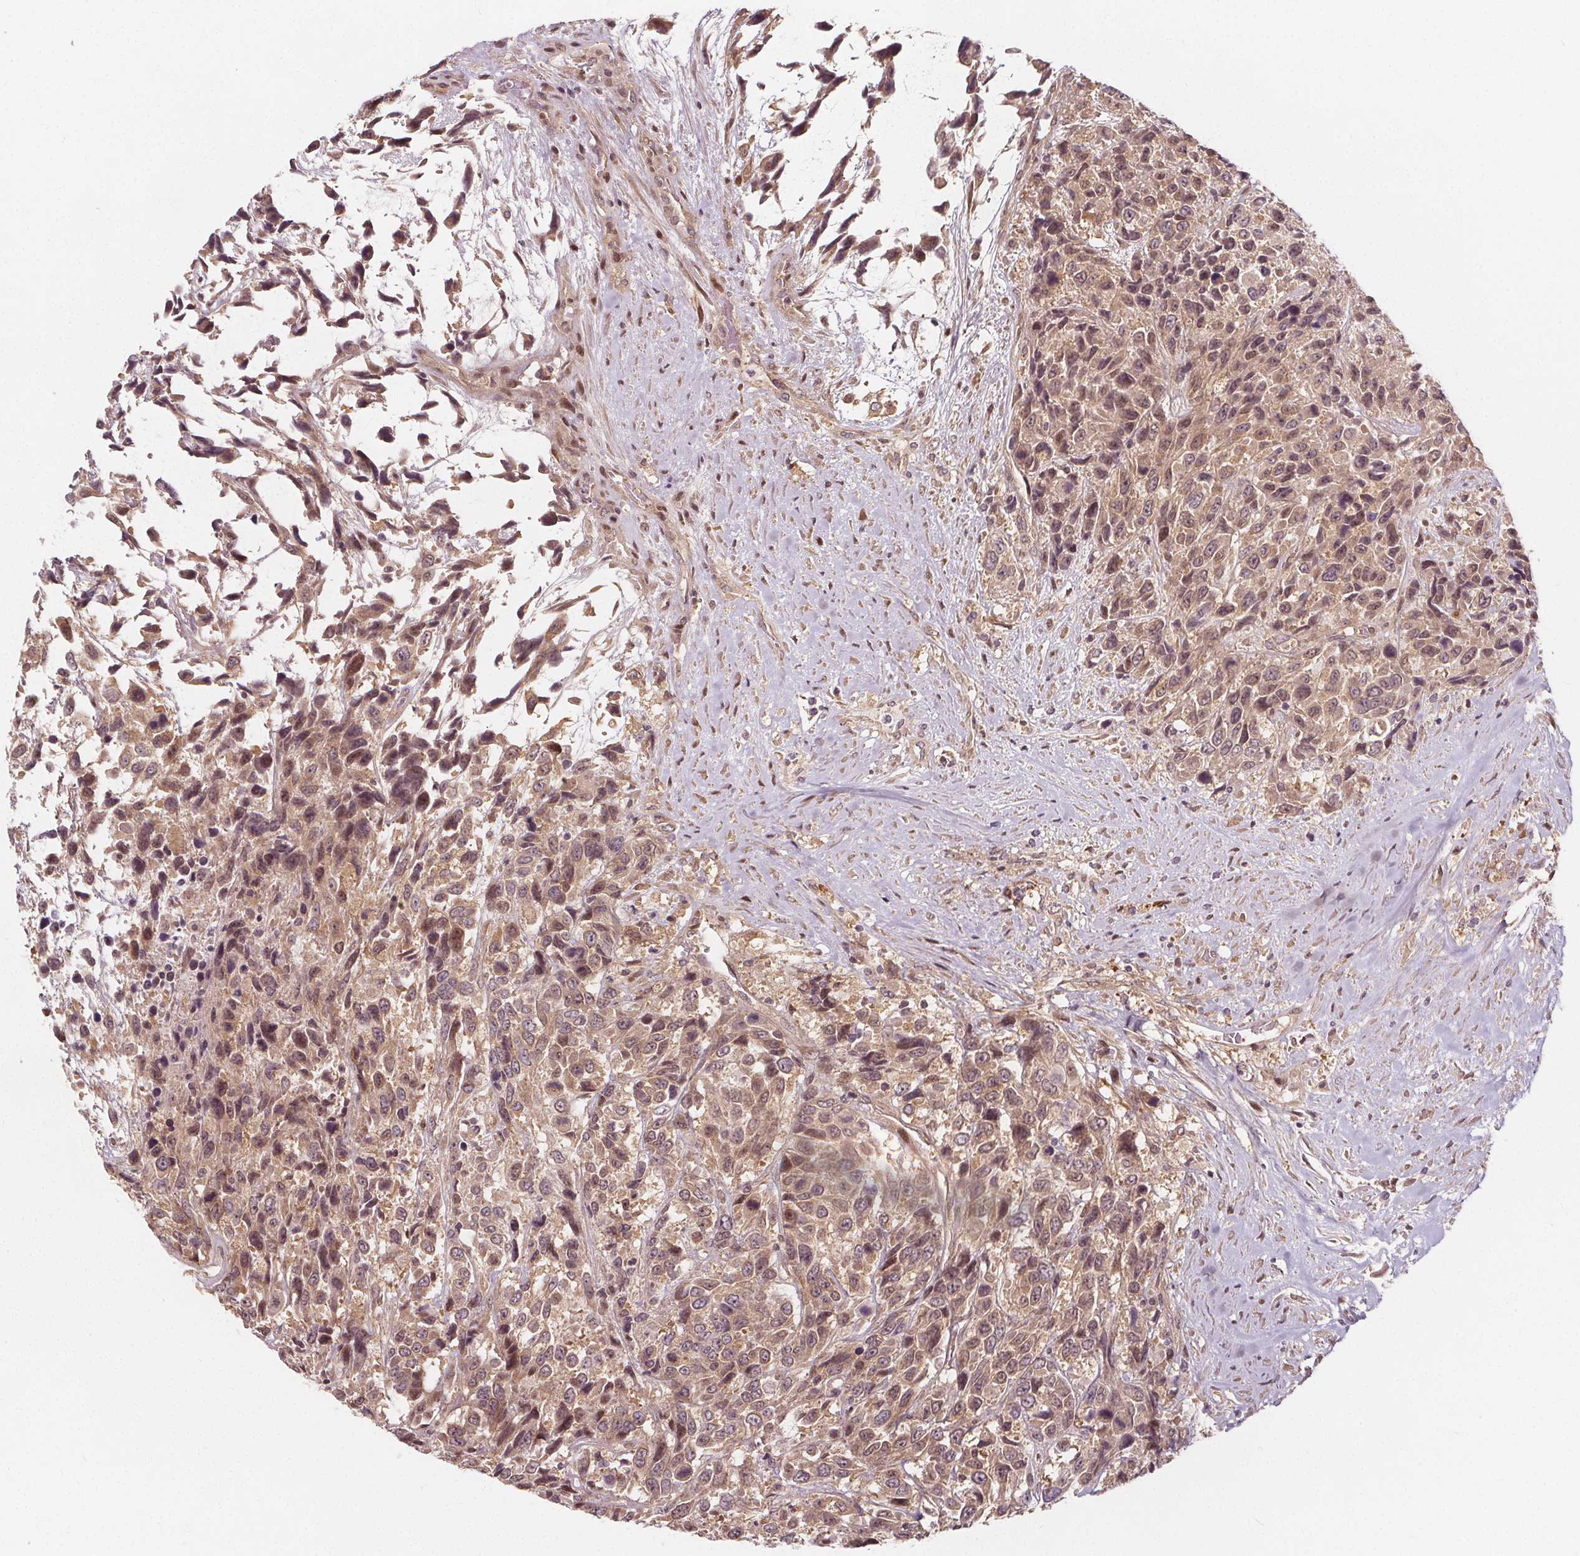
{"staining": {"intensity": "weak", "quantity": ">75%", "location": "cytoplasmic/membranous,nuclear"}, "tissue": "urothelial cancer", "cell_type": "Tumor cells", "image_type": "cancer", "snomed": [{"axis": "morphology", "description": "Urothelial carcinoma, High grade"}, {"axis": "topography", "description": "Urinary bladder"}], "caption": "IHC histopathology image of urothelial carcinoma (high-grade) stained for a protein (brown), which reveals low levels of weak cytoplasmic/membranous and nuclear expression in approximately >75% of tumor cells.", "gene": "AKT1S1", "patient": {"sex": "female", "age": 70}}